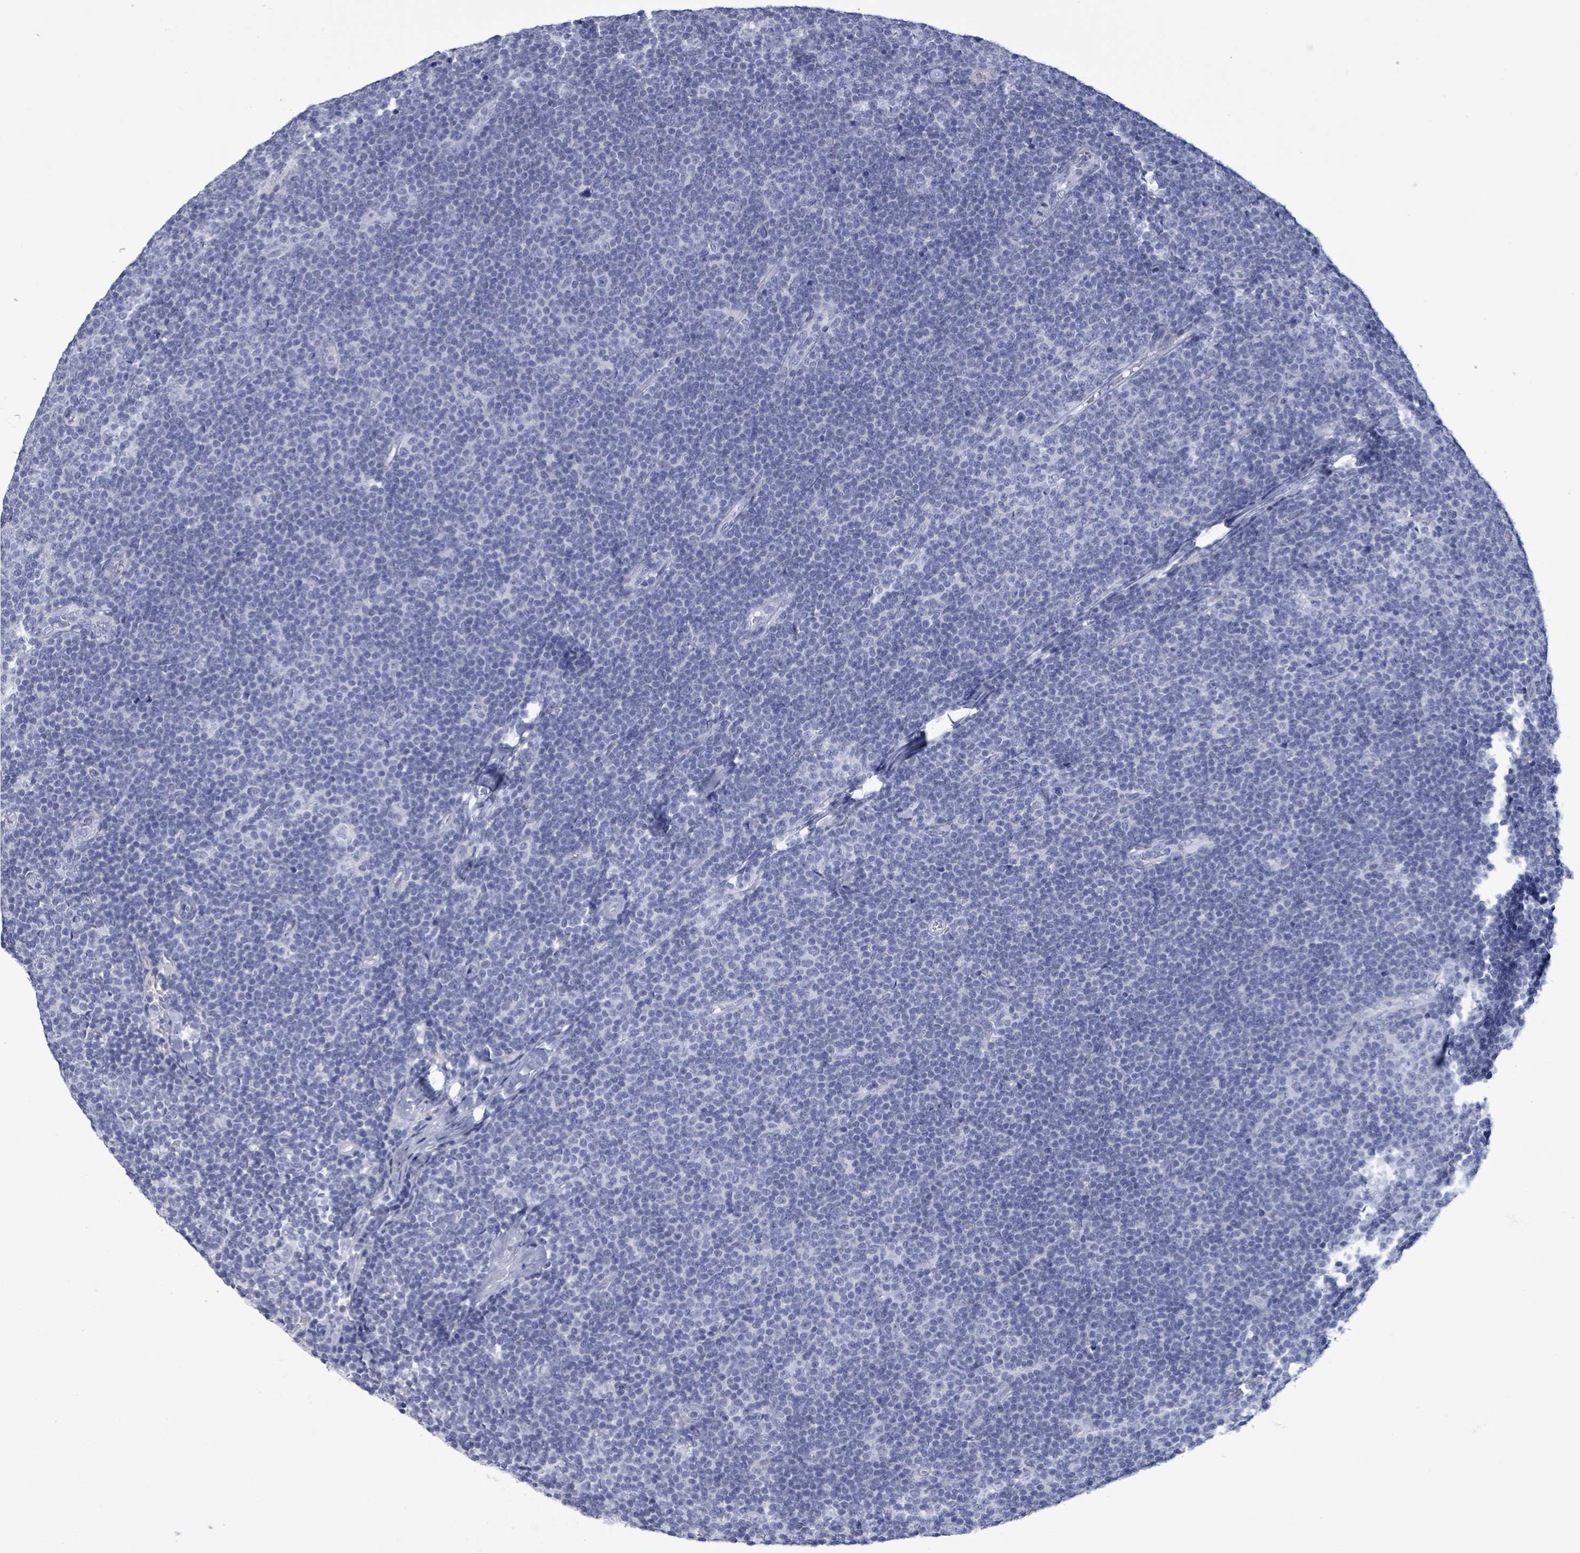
{"staining": {"intensity": "negative", "quantity": "none", "location": "none"}, "tissue": "lymphoma", "cell_type": "Tumor cells", "image_type": "cancer", "snomed": [{"axis": "morphology", "description": "Malignant lymphoma, non-Hodgkin's type, Low grade"}, {"axis": "topography", "description": "Lymph node"}], "caption": "IHC image of human lymphoma stained for a protein (brown), which demonstrates no expression in tumor cells. The staining is performed using DAB brown chromogen with nuclei counter-stained in using hematoxylin.", "gene": "NKX2-1", "patient": {"sex": "male", "age": 48}}